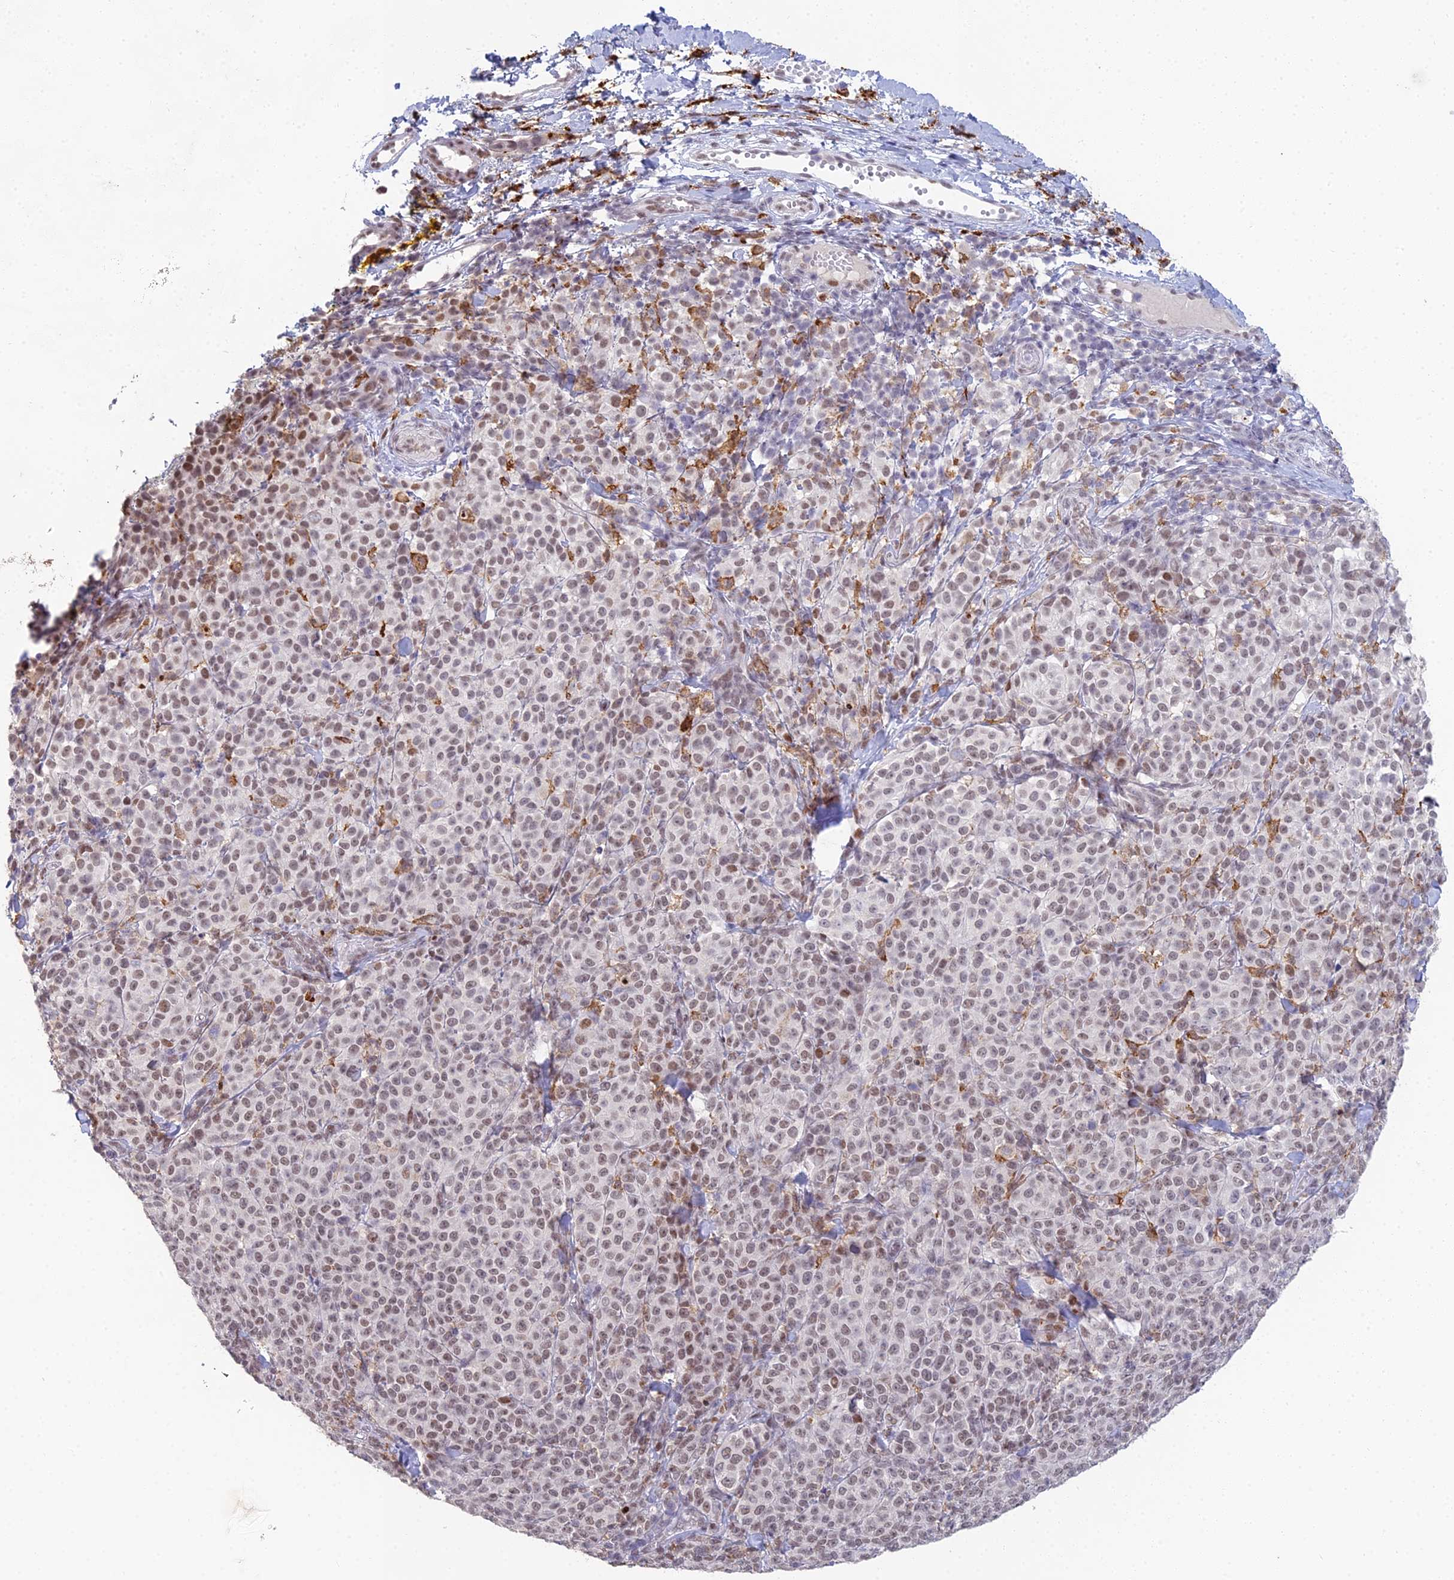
{"staining": {"intensity": "moderate", "quantity": ">75%", "location": "nuclear"}, "tissue": "melanoma", "cell_type": "Tumor cells", "image_type": "cancer", "snomed": [{"axis": "morphology", "description": "Normal tissue, NOS"}, {"axis": "morphology", "description": "Malignant melanoma, NOS"}, {"axis": "topography", "description": "Skin"}], "caption": "High-magnification brightfield microscopy of malignant melanoma stained with DAB (3,3'-diaminobenzidine) (brown) and counterstained with hematoxylin (blue). tumor cells exhibit moderate nuclear staining is seen in about>75% of cells.", "gene": "ABHD17A", "patient": {"sex": "female", "age": 34}}